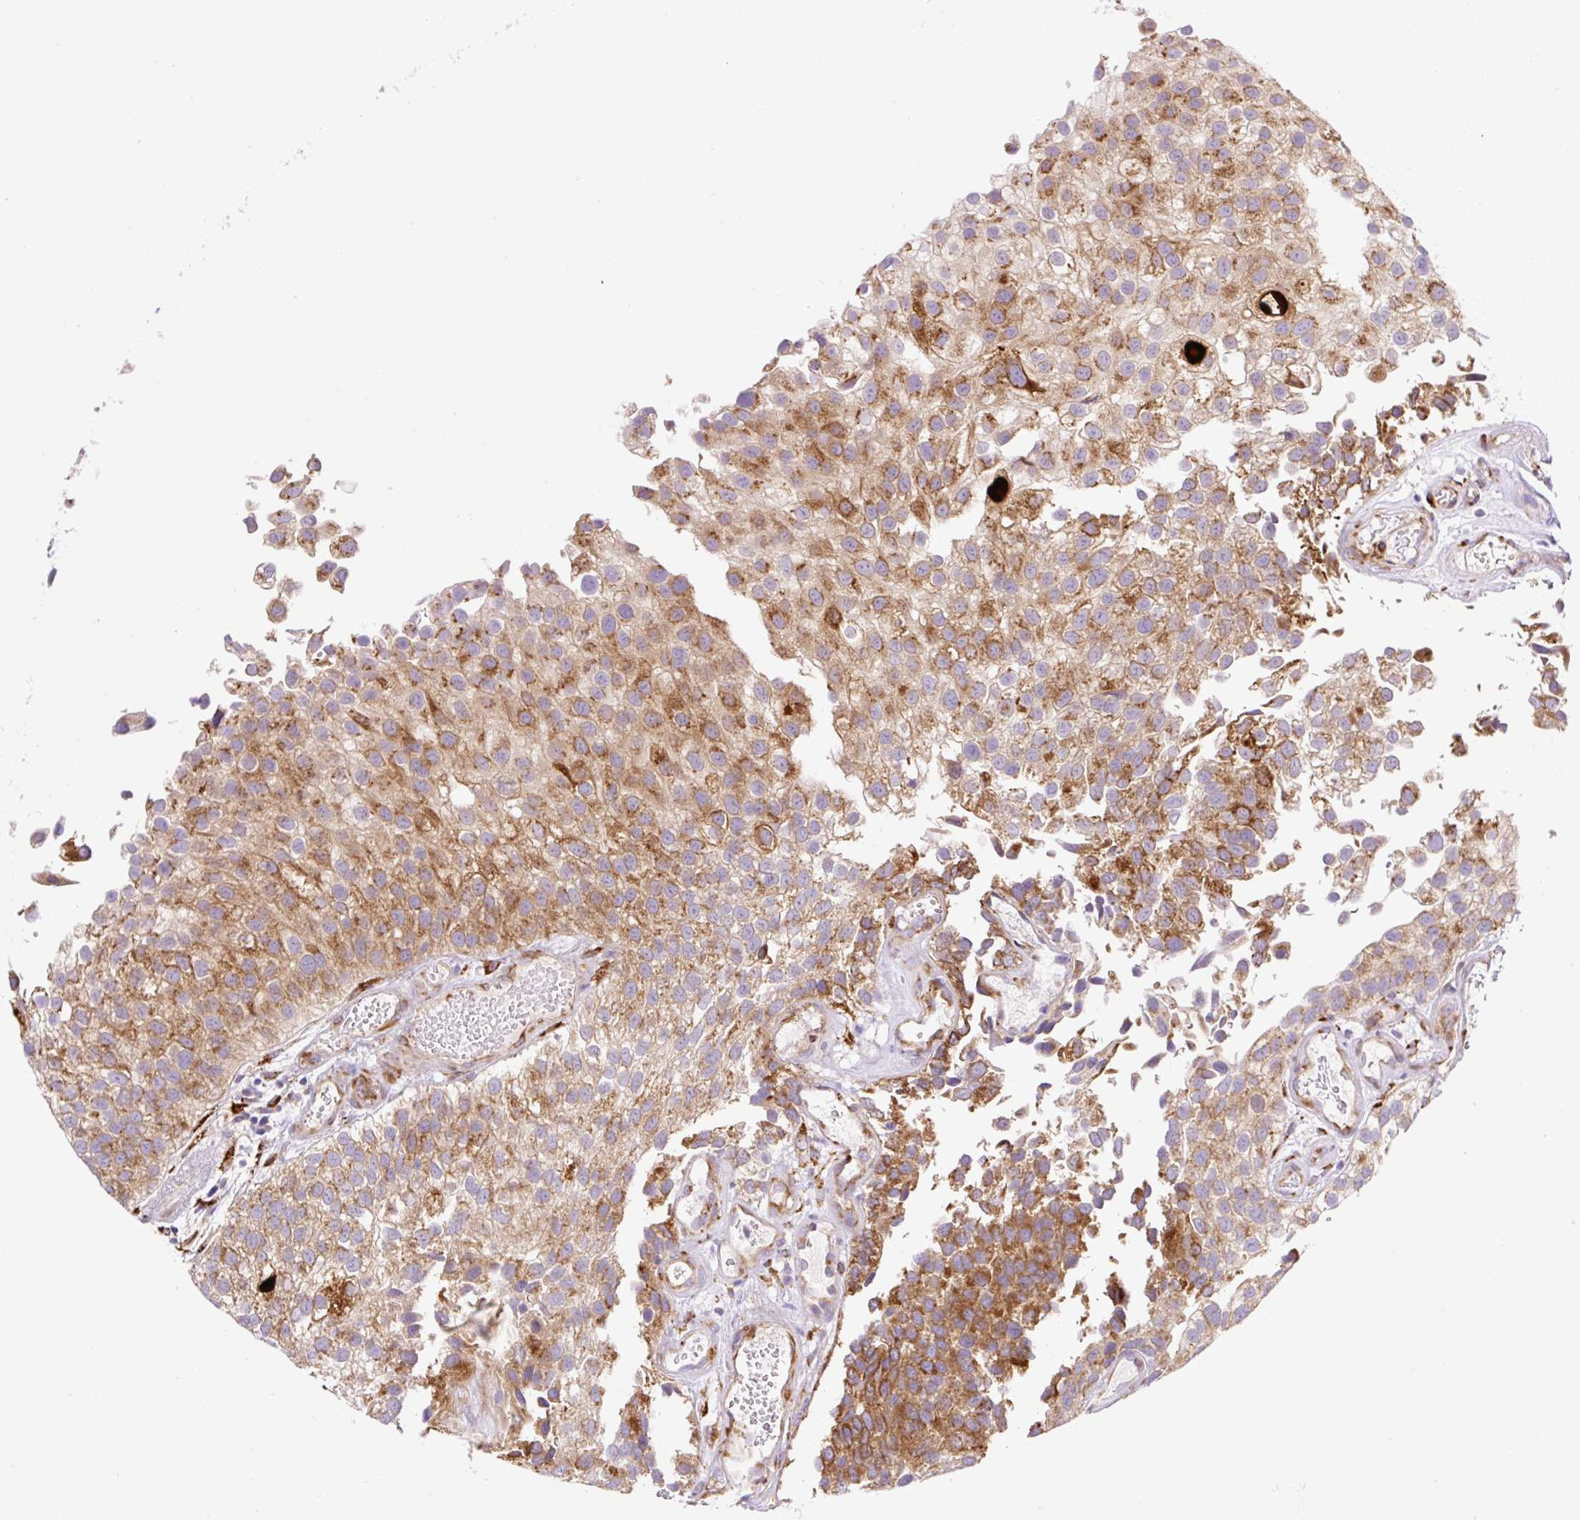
{"staining": {"intensity": "moderate", "quantity": ">75%", "location": "cytoplasmic/membranous"}, "tissue": "urothelial cancer", "cell_type": "Tumor cells", "image_type": "cancer", "snomed": [{"axis": "morphology", "description": "Urothelial carcinoma, NOS"}, {"axis": "topography", "description": "Urinary bladder"}], "caption": "The immunohistochemical stain shows moderate cytoplasmic/membranous staining in tumor cells of transitional cell carcinoma tissue. (Stains: DAB in brown, nuclei in blue, Microscopy: brightfield microscopy at high magnification).", "gene": "RAB30", "patient": {"sex": "male", "age": 87}}